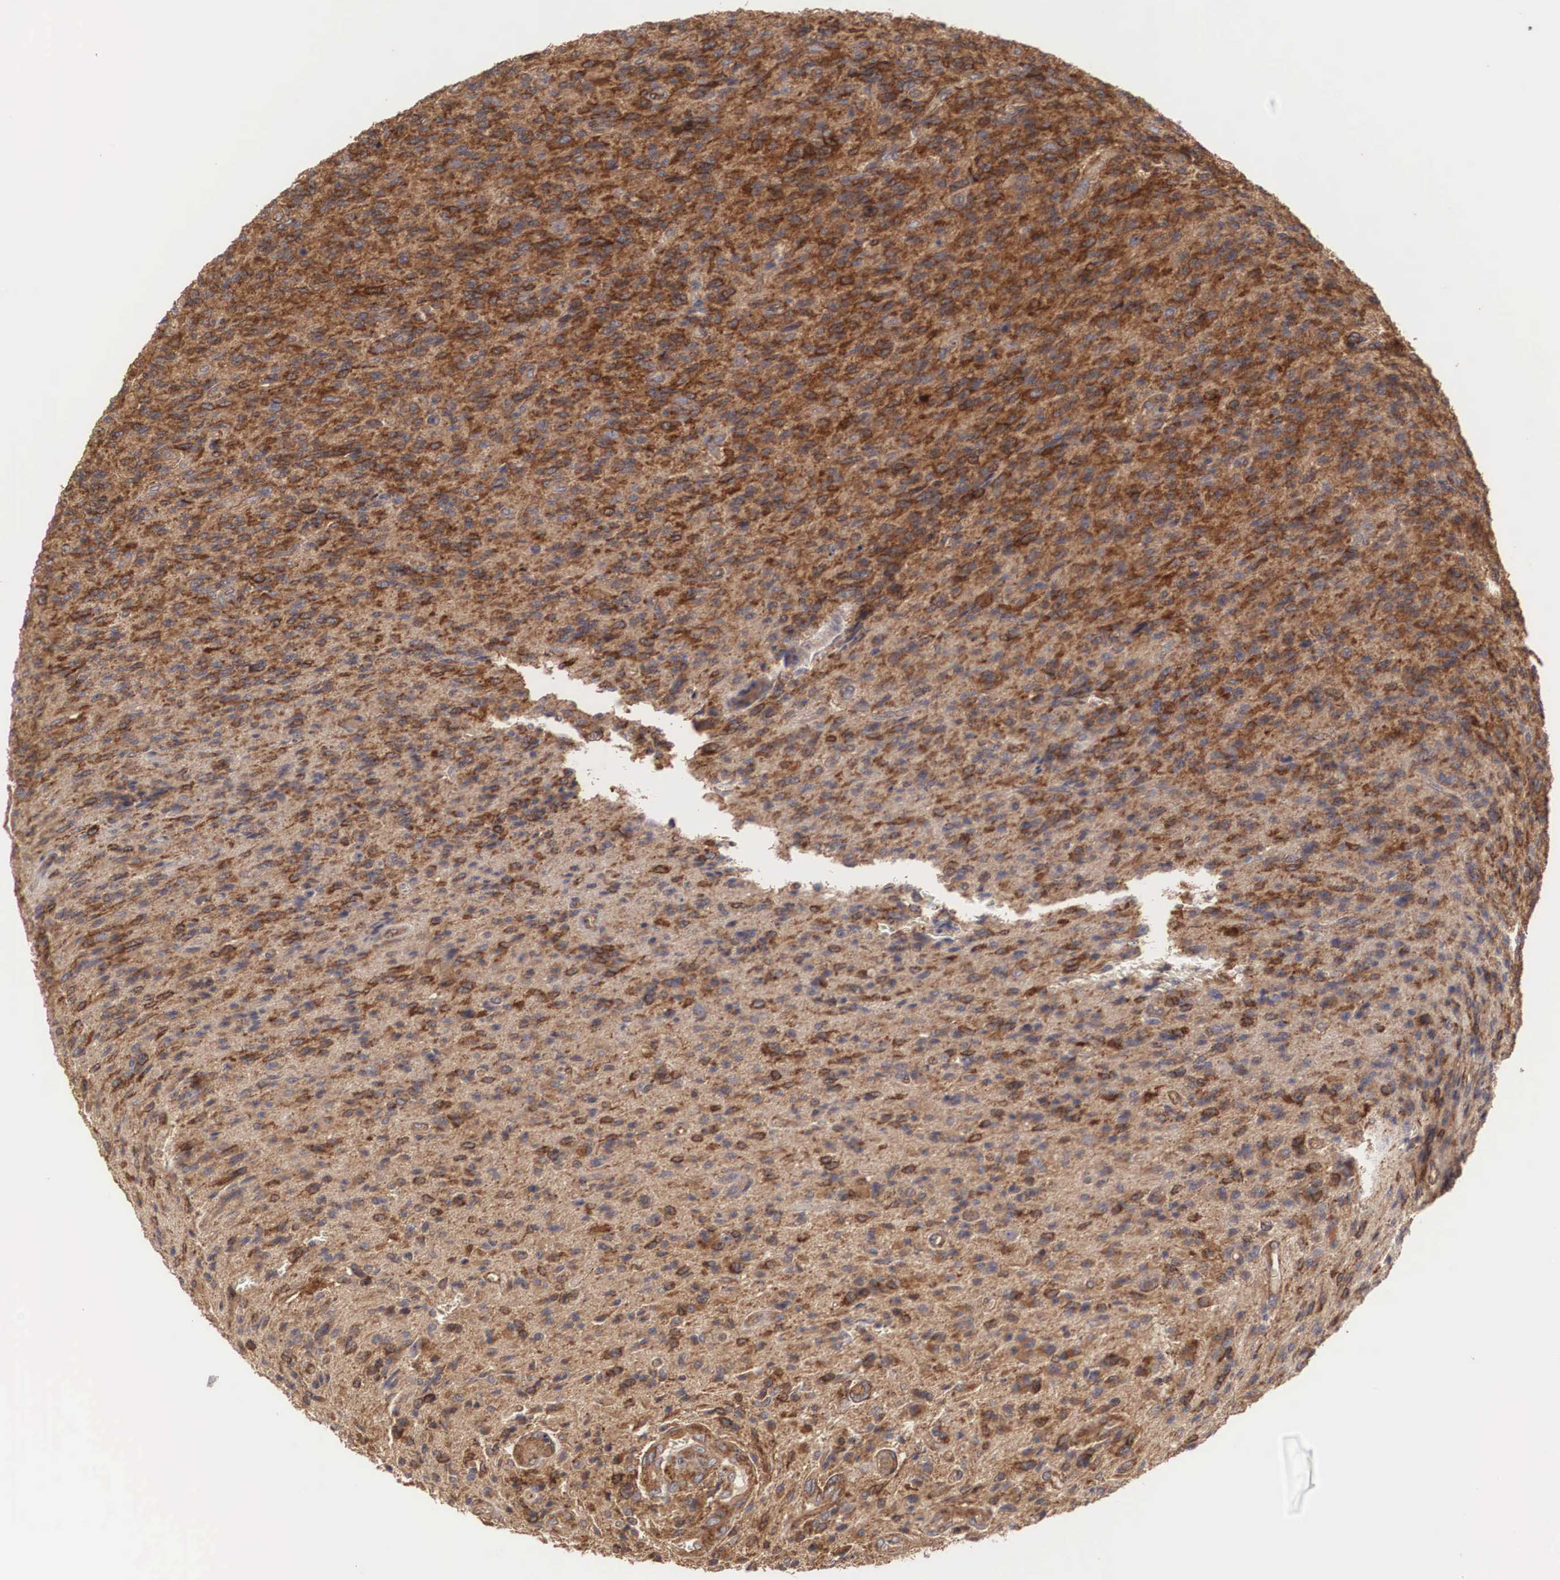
{"staining": {"intensity": "strong", "quantity": ">75%", "location": "cytoplasmic/membranous"}, "tissue": "glioma", "cell_type": "Tumor cells", "image_type": "cancer", "snomed": [{"axis": "morphology", "description": "Glioma, malignant, High grade"}, {"axis": "topography", "description": "Brain"}], "caption": "Protein analysis of high-grade glioma (malignant) tissue reveals strong cytoplasmic/membranous expression in about >75% of tumor cells. (IHC, brightfield microscopy, high magnification).", "gene": "ARMCX4", "patient": {"sex": "male", "age": 36}}